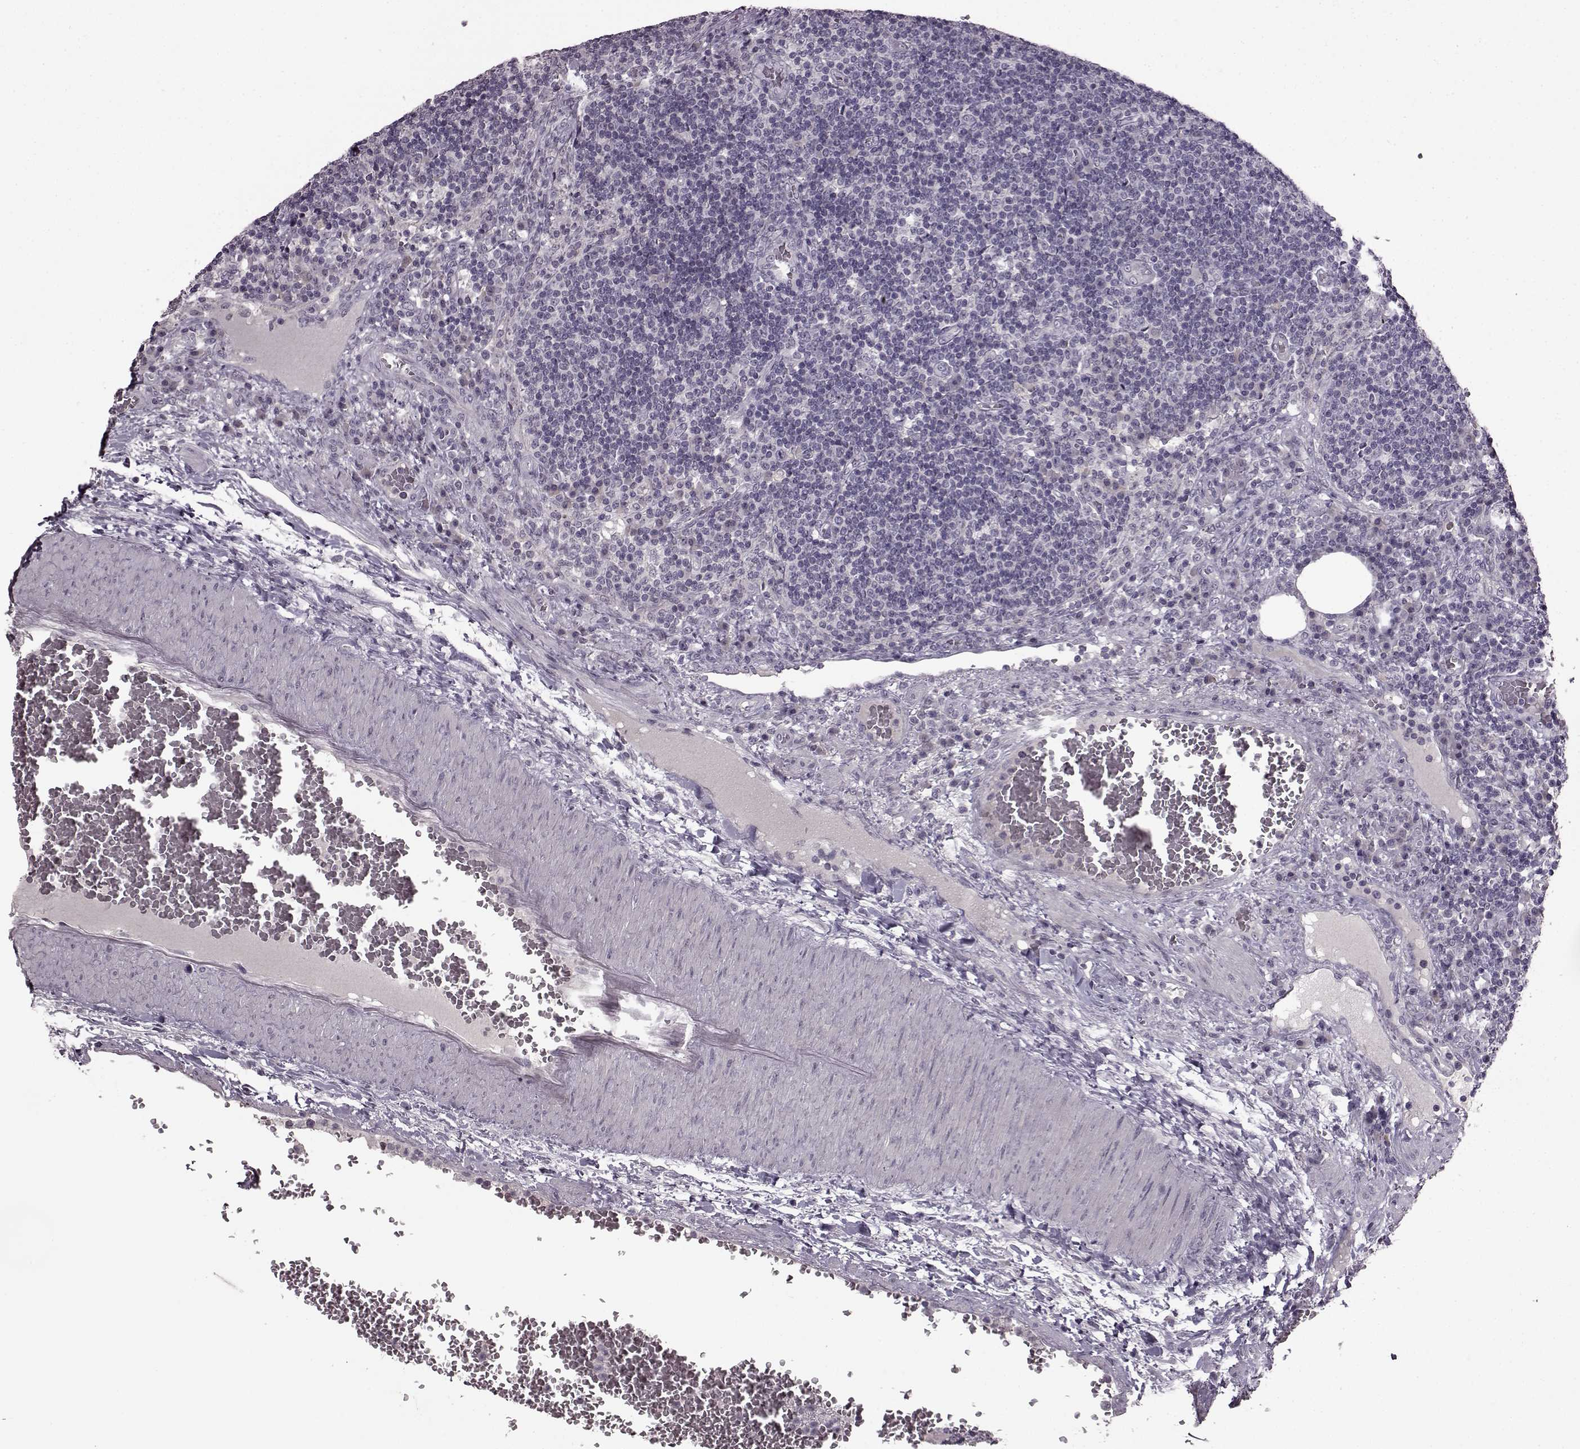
{"staining": {"intensity": "negative", "quantity": "none", "location": "none"}, "tissue": "lymph node", "cell_type": "Germinal center cells", "image_type": "normal", "snomed": [{"axis": "morphology", "description": "Normal tissue, NOS"}, {"axis": "topography", "description": "Lymph node"}], "caption": "This is a photomicrograph of IHC staining of unremarkable lymph node, which shows no expression in germinal center cells.", "gene": "LHB", "patient": {"sex": "male", "age": 63}}